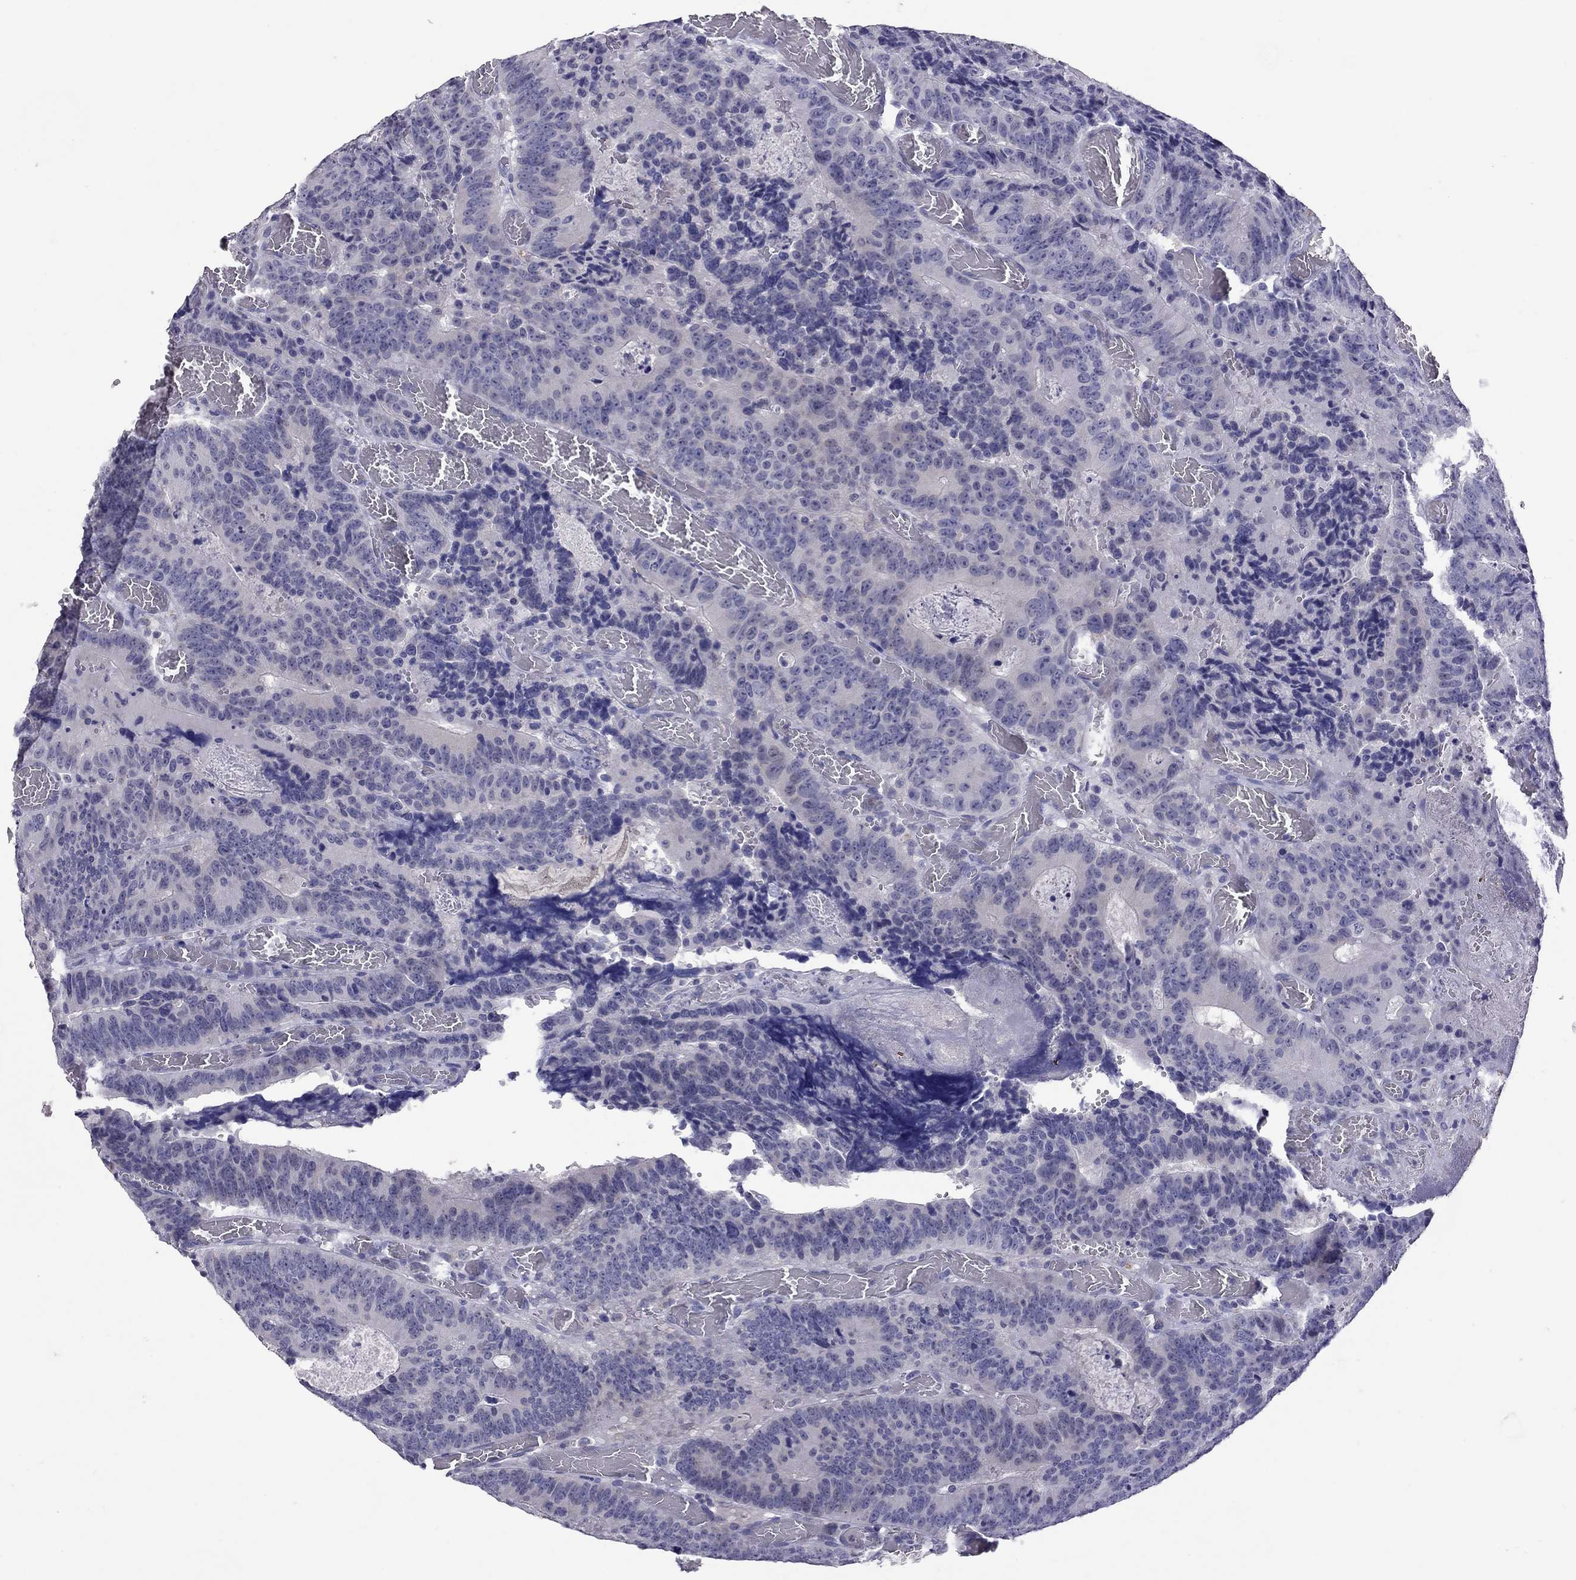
{"staining": {"intensity": "negative", "quantity": "none", "location": "none"}, "tissue": "colorectal cancer", "cell_type": "Tumor cells", "image_type": "cancer", "snomed": [{"axis": "morphology", "description": "Adenocarcinoma, NOS"}, {"axis": "topography", "description": "Colon"}], "caption": "This is an immunohistochemistry histopathology image of colorectal cancer. There is no staining in tumor cells.", "gene": "SLAMF1", "patient": {"sex": "female", "age": 82}}